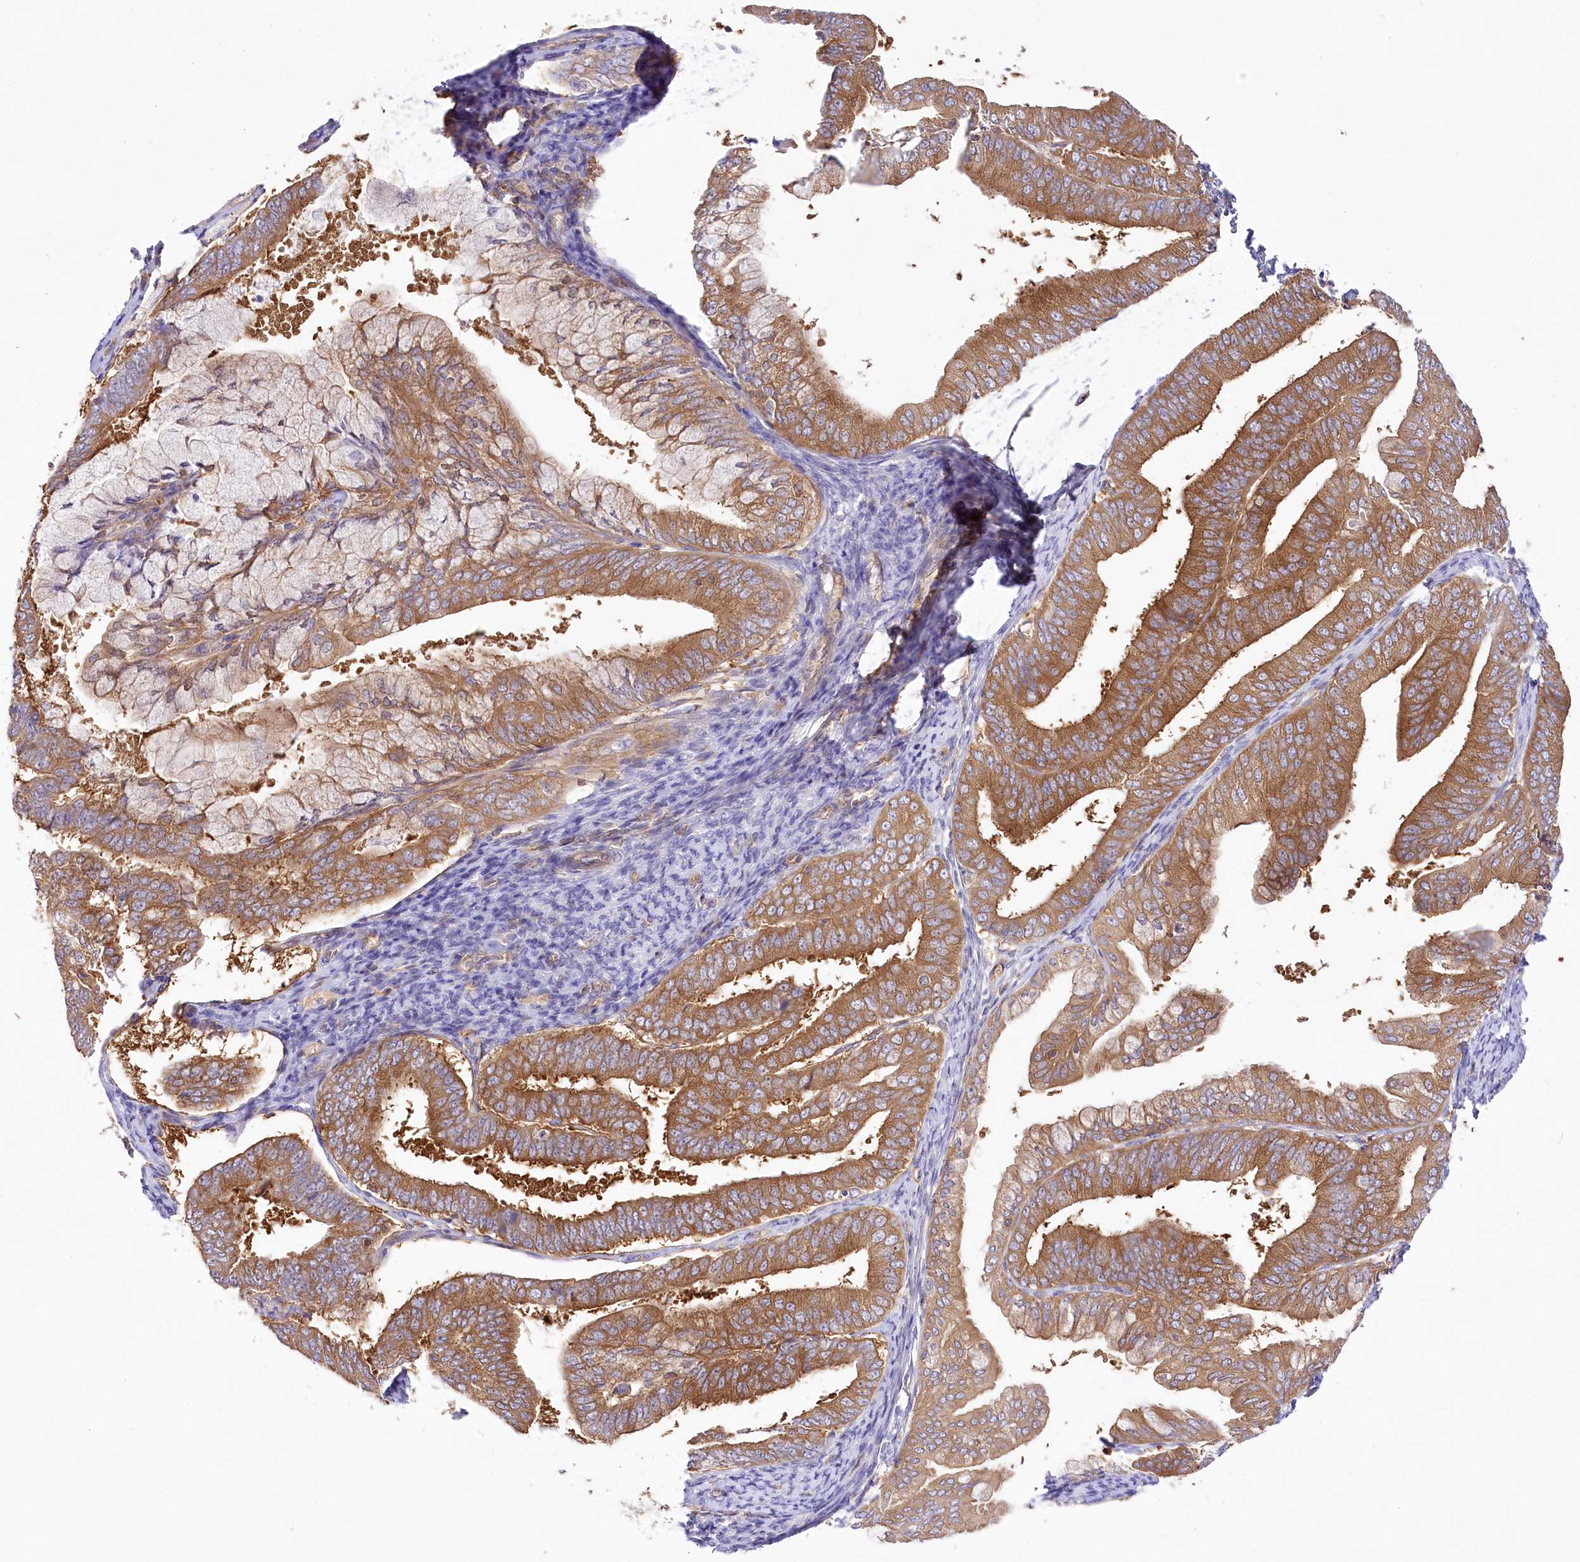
{"staining": {"intensity": "moderate", "quantity": ">75%", "location": "cytoplasmic/membranous"}, "tissue": "endometrial cancer", "cell_type": "Tumor cells", "image_type": "cancer", "snomed": [{"axis": "morphology", "description": "Adenocarcinoma, NOS"}, {"axis": "topography", "description": "Endometrium"}], "caption": "This is a histology image of IHC staining of endometrial adenocarcinoma, which shows moderate staining in the cytoplasmic/membranous of tumor cells.", "gene": "ABRAXAS2", "patient": {"sex": "female", "age": 63}}